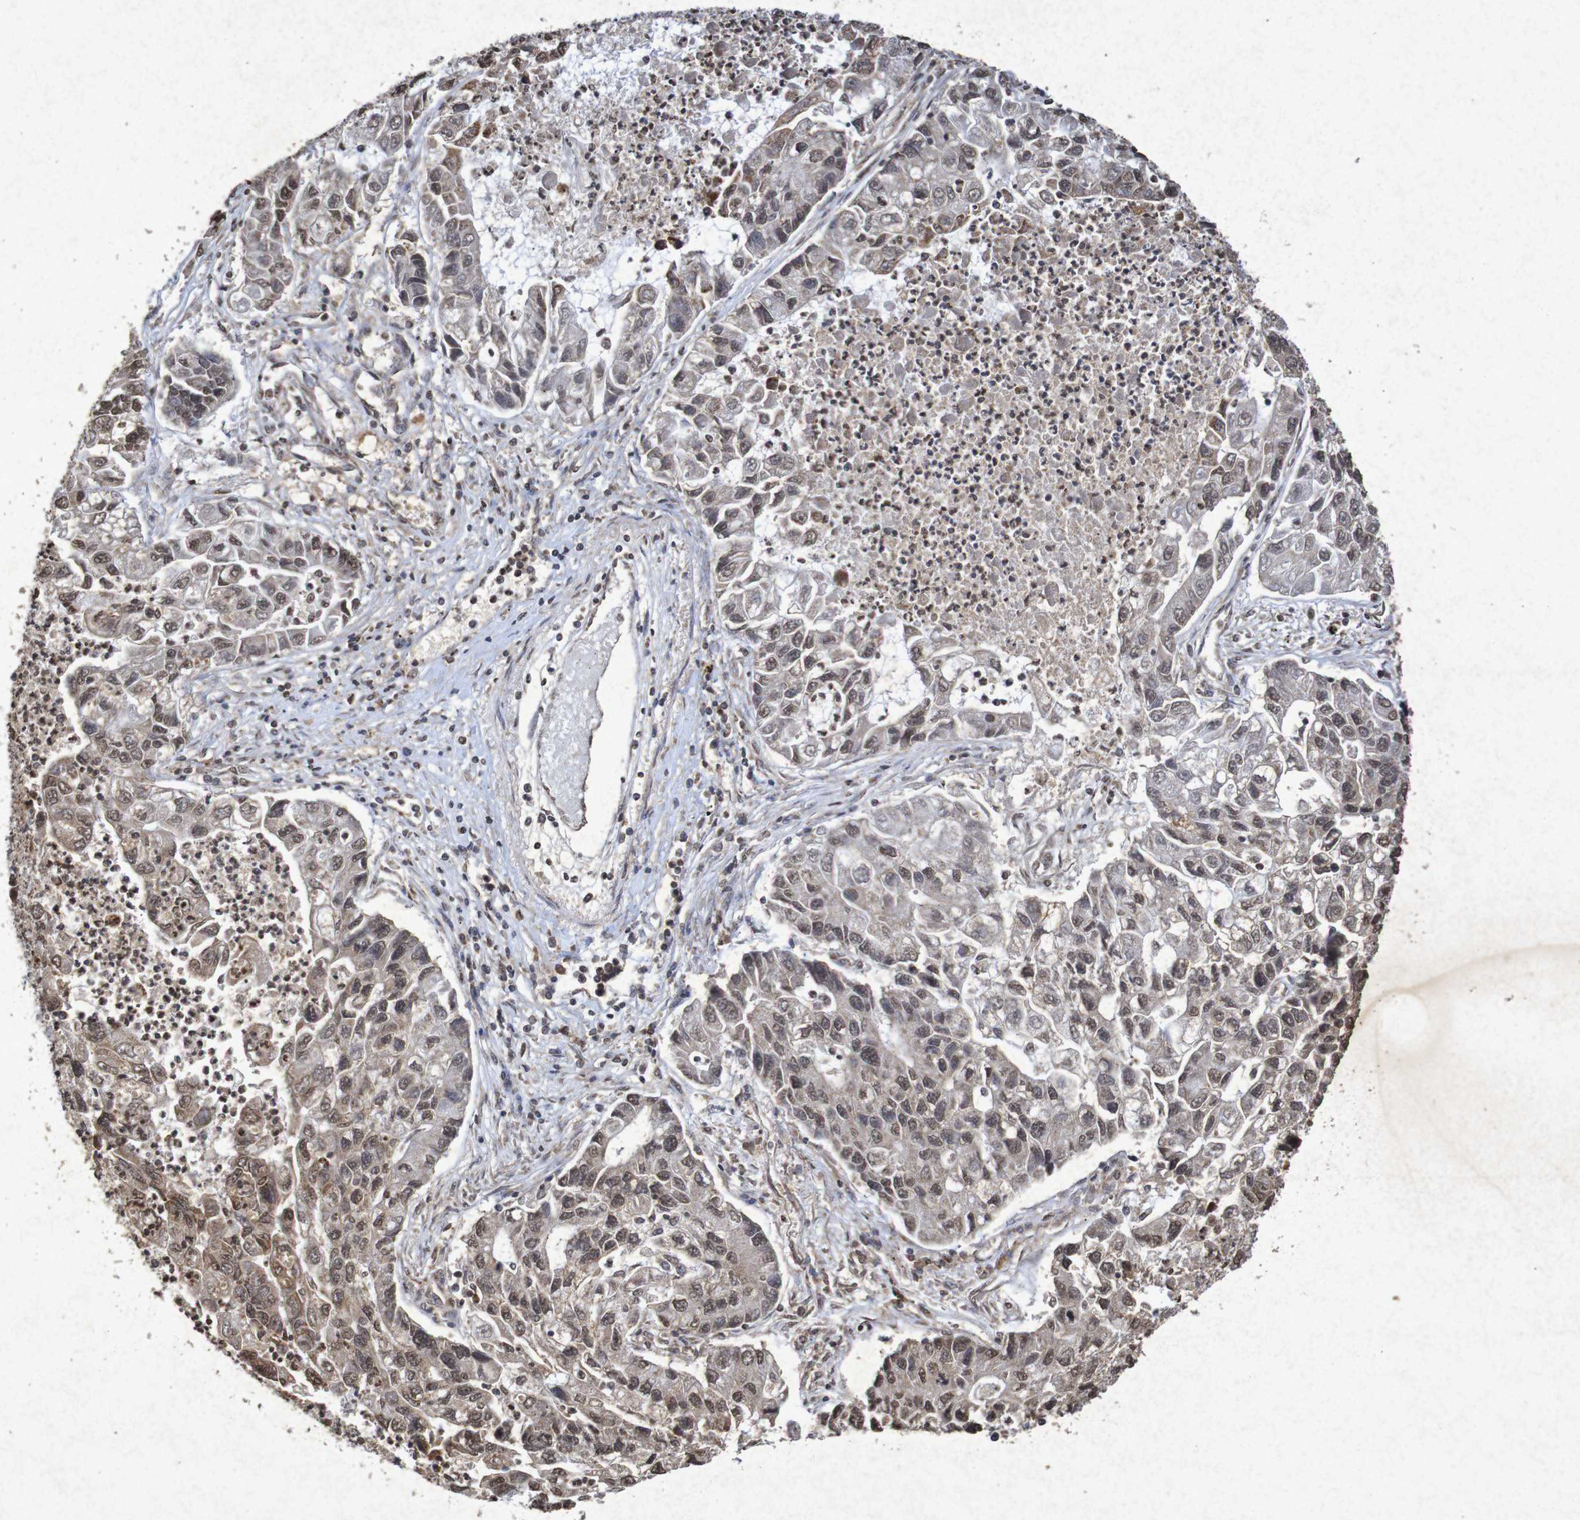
{"staining": {"intensity": "moderate", "quantity": ">75%", "location": "cytoplasmic/membranous,nuclear"}, "tissue": "lung cancer", "cell_type": "Tumor cells", "image_type": "cancer", "snomed": [{"axis": "morphology", "description": "Adenocarcinoma, NOS"}, {"axis": "topography", "description": "Lung"}], "caption": "Immunohistochemical staining of human lung adenocarcinoma exhibits medium levels of moderate cytoplasmic/membranous and nuclear positivity in approximately >75% of tumor cells.", "gene": "GUCY1A2", "patient": {"sex": "female", "age": 51}}